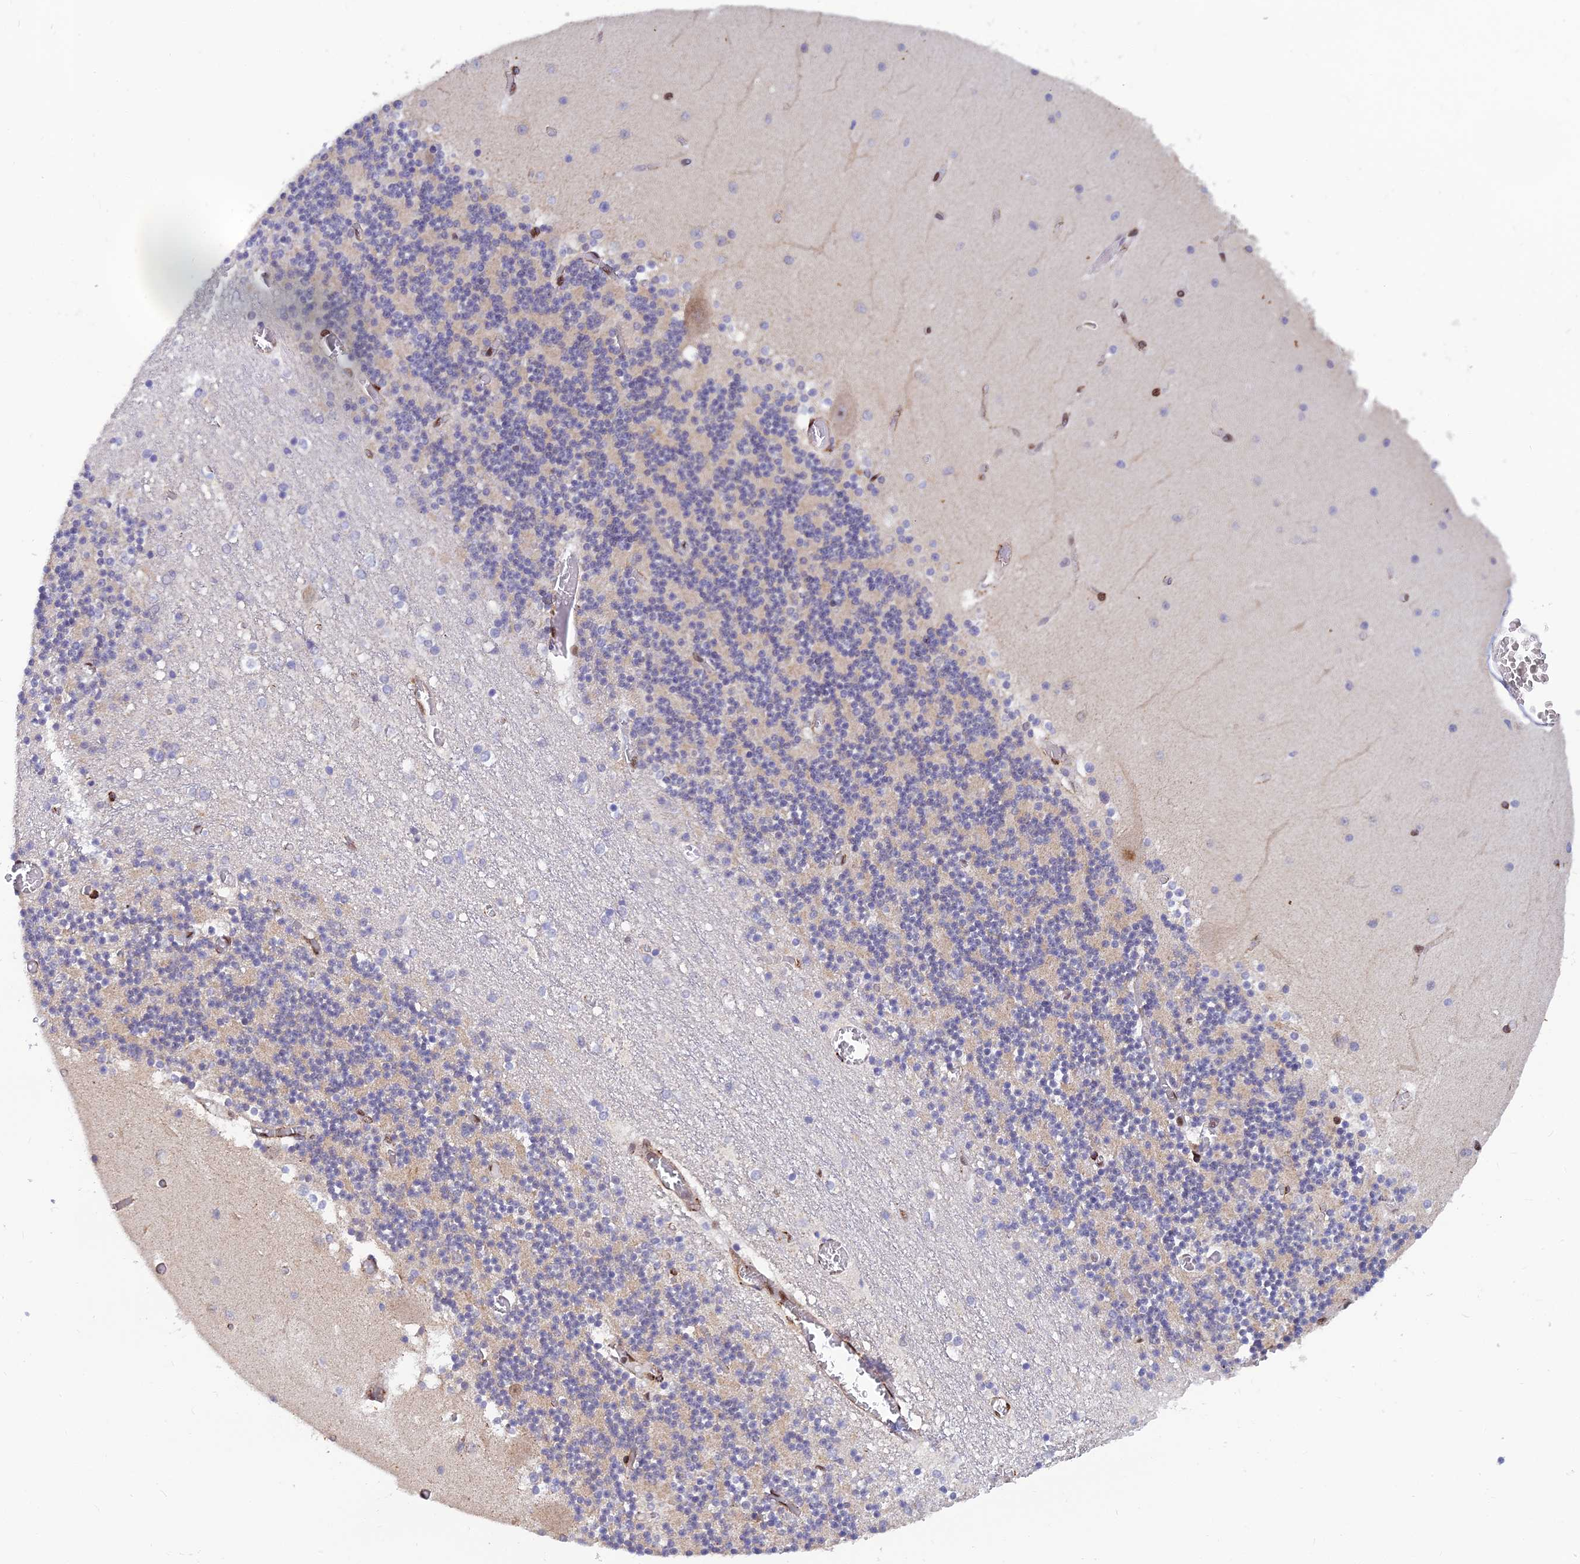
{"staining": {"intensity": "negative", "quantity": "none", "location": "none"}, "tissue": "cerebellum", "cell_type": "Cells in granular layer", "image_type": "normal", "snomed": [{"axis": "morphology", "description": "Normal tissue, NOS"}, {"axis": "topography", "description": "Cerebellum"}], "caption": "High power microscopy photomicrograph of an immunohistochemistry (IHC) image of benign cerebellum, revealing no significant staining in cells in granular layer. (DAB immunohistochemistry (IHC) with hematoxylin counter stain).", "gene": "CLK4", "patient": {"sex": "female", "age": 28}}